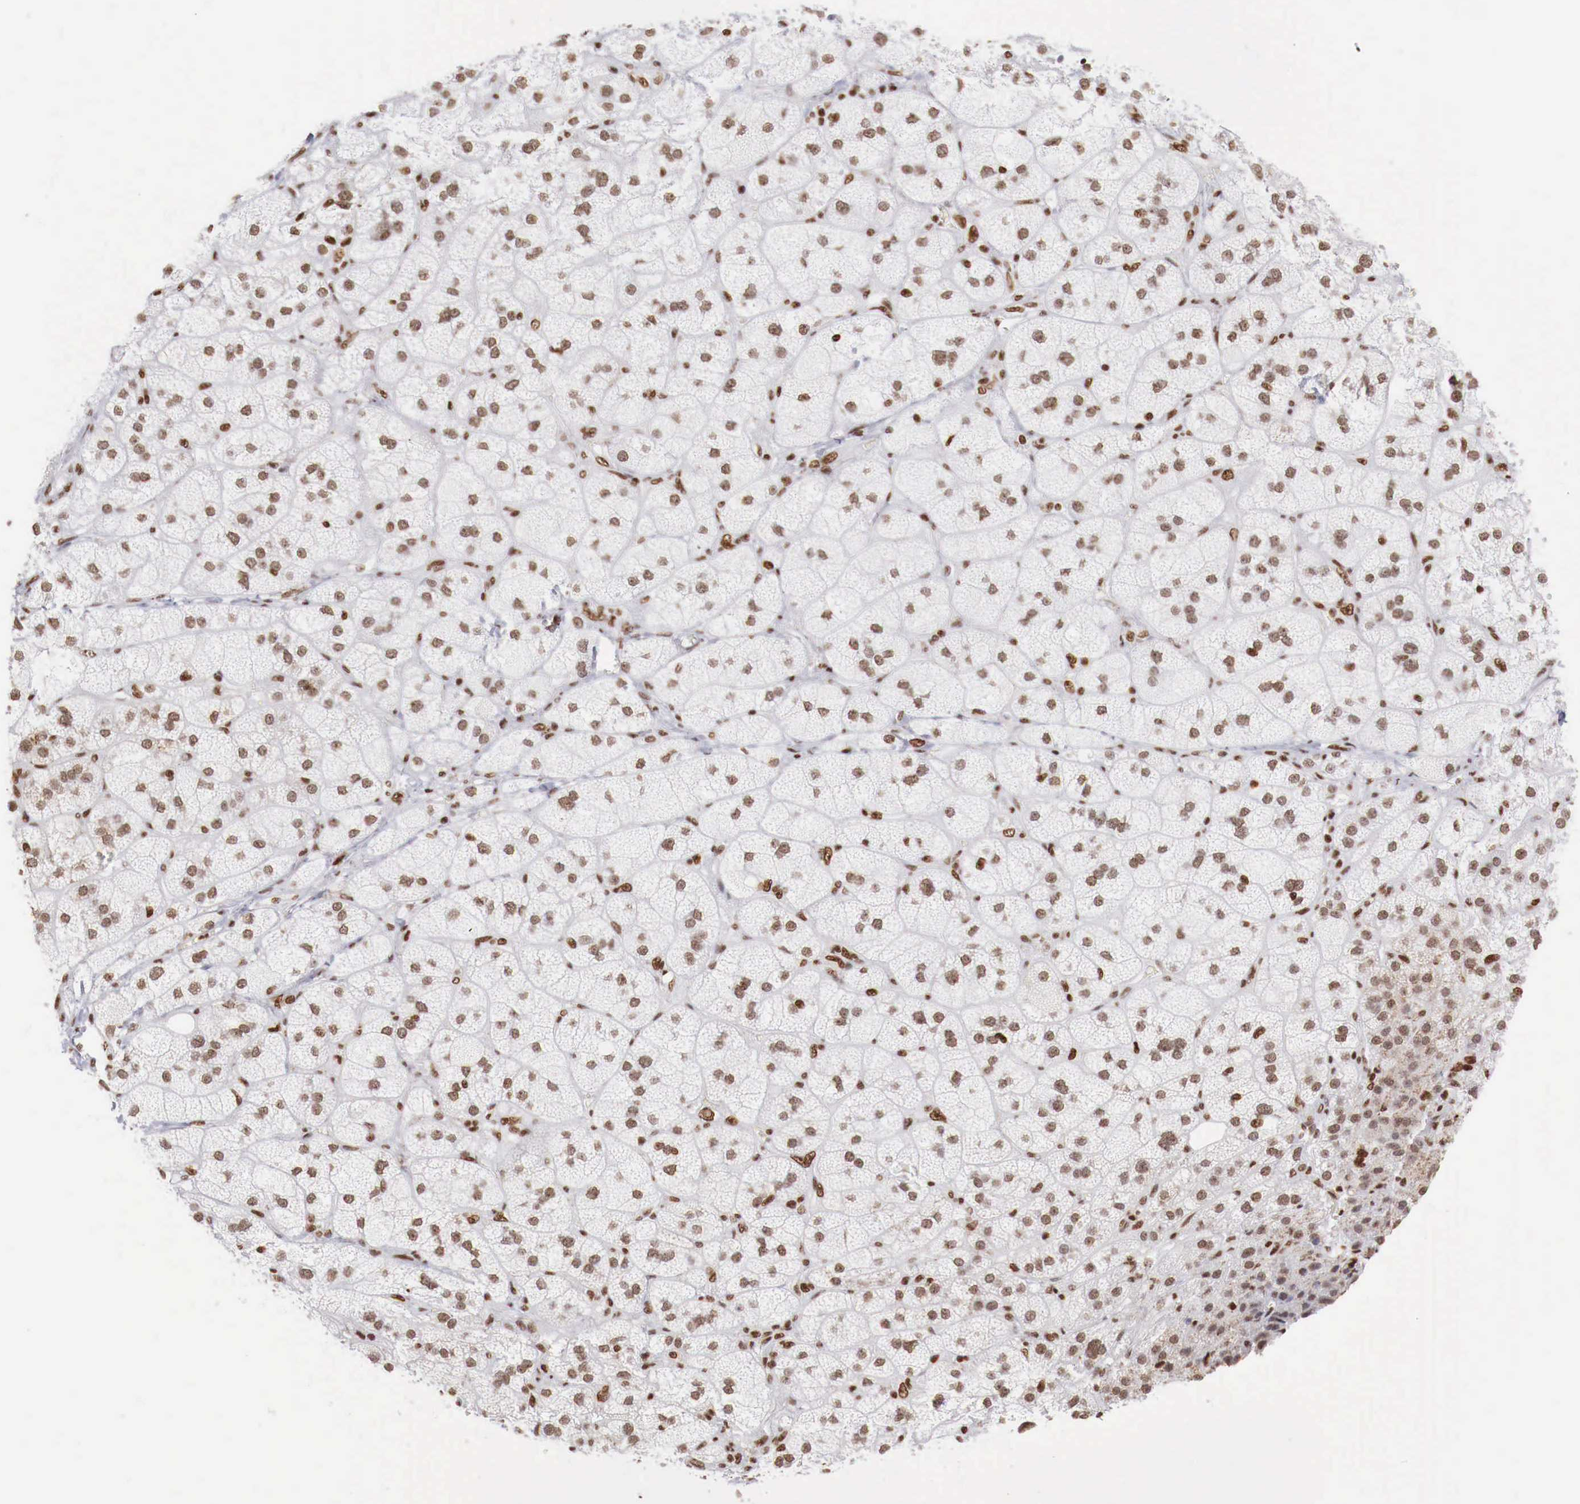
{"staining": {"intensity": "moderate", "quantity": ">75%", "location": "nuclear"}, "tissue": "adrenal gland", "cell_type": "Glandular cells", "image_type": "normal", "snomed": [{"axis": "morphology", "description": "Normal tissue, NOS"}, {"axis": "topography", "description": "Adrenal gland"}], "caption": "Protein staining exhibits moderate nuclear staining in approximately >75% of glandular cells in normal adrenal gland.", "gene": "MAX", "patient": {"sex": "female", "age": 60}}